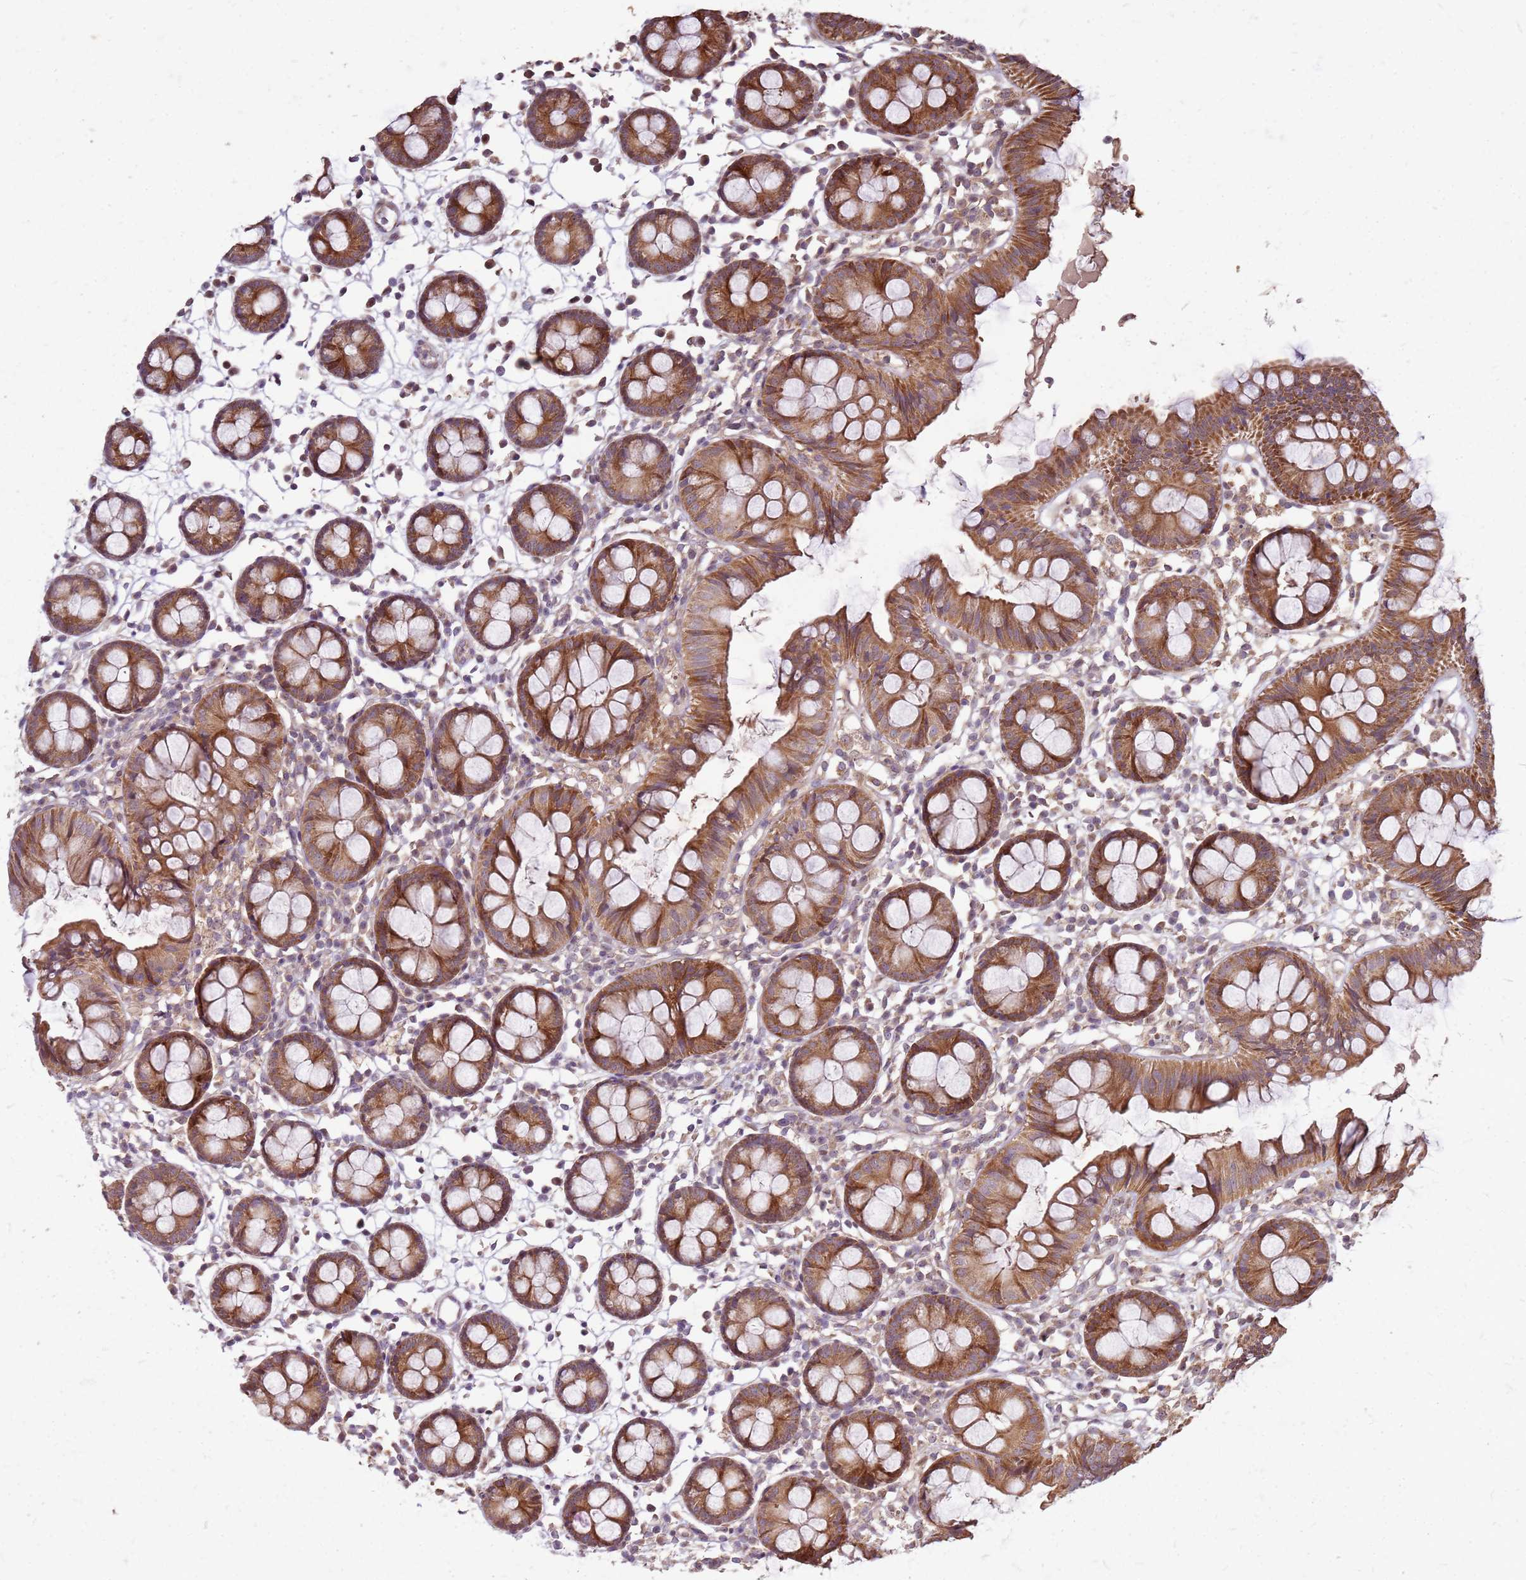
{"staining": {"intensity": "moderate", "quantity": ">75%", "location": "cytoplasmic/membranous"}, "tissue": "colon", "cell_type": "Endothelial cells", "image_type": "normal", "snomed": [{"axis": "morphology", "description": "Normal tissue, NOS"}, {"axis": "topography", "description": "Colon"}], "caption": "Immunohistochemical staining of unremarkable colon displays moderate cytoplasmic/membranous protein expression in about >75% of endothelial cells. Nuclei are stained in blue.", "gene": "CCDC159", "patient": {"sex": "female", "age": 84}}